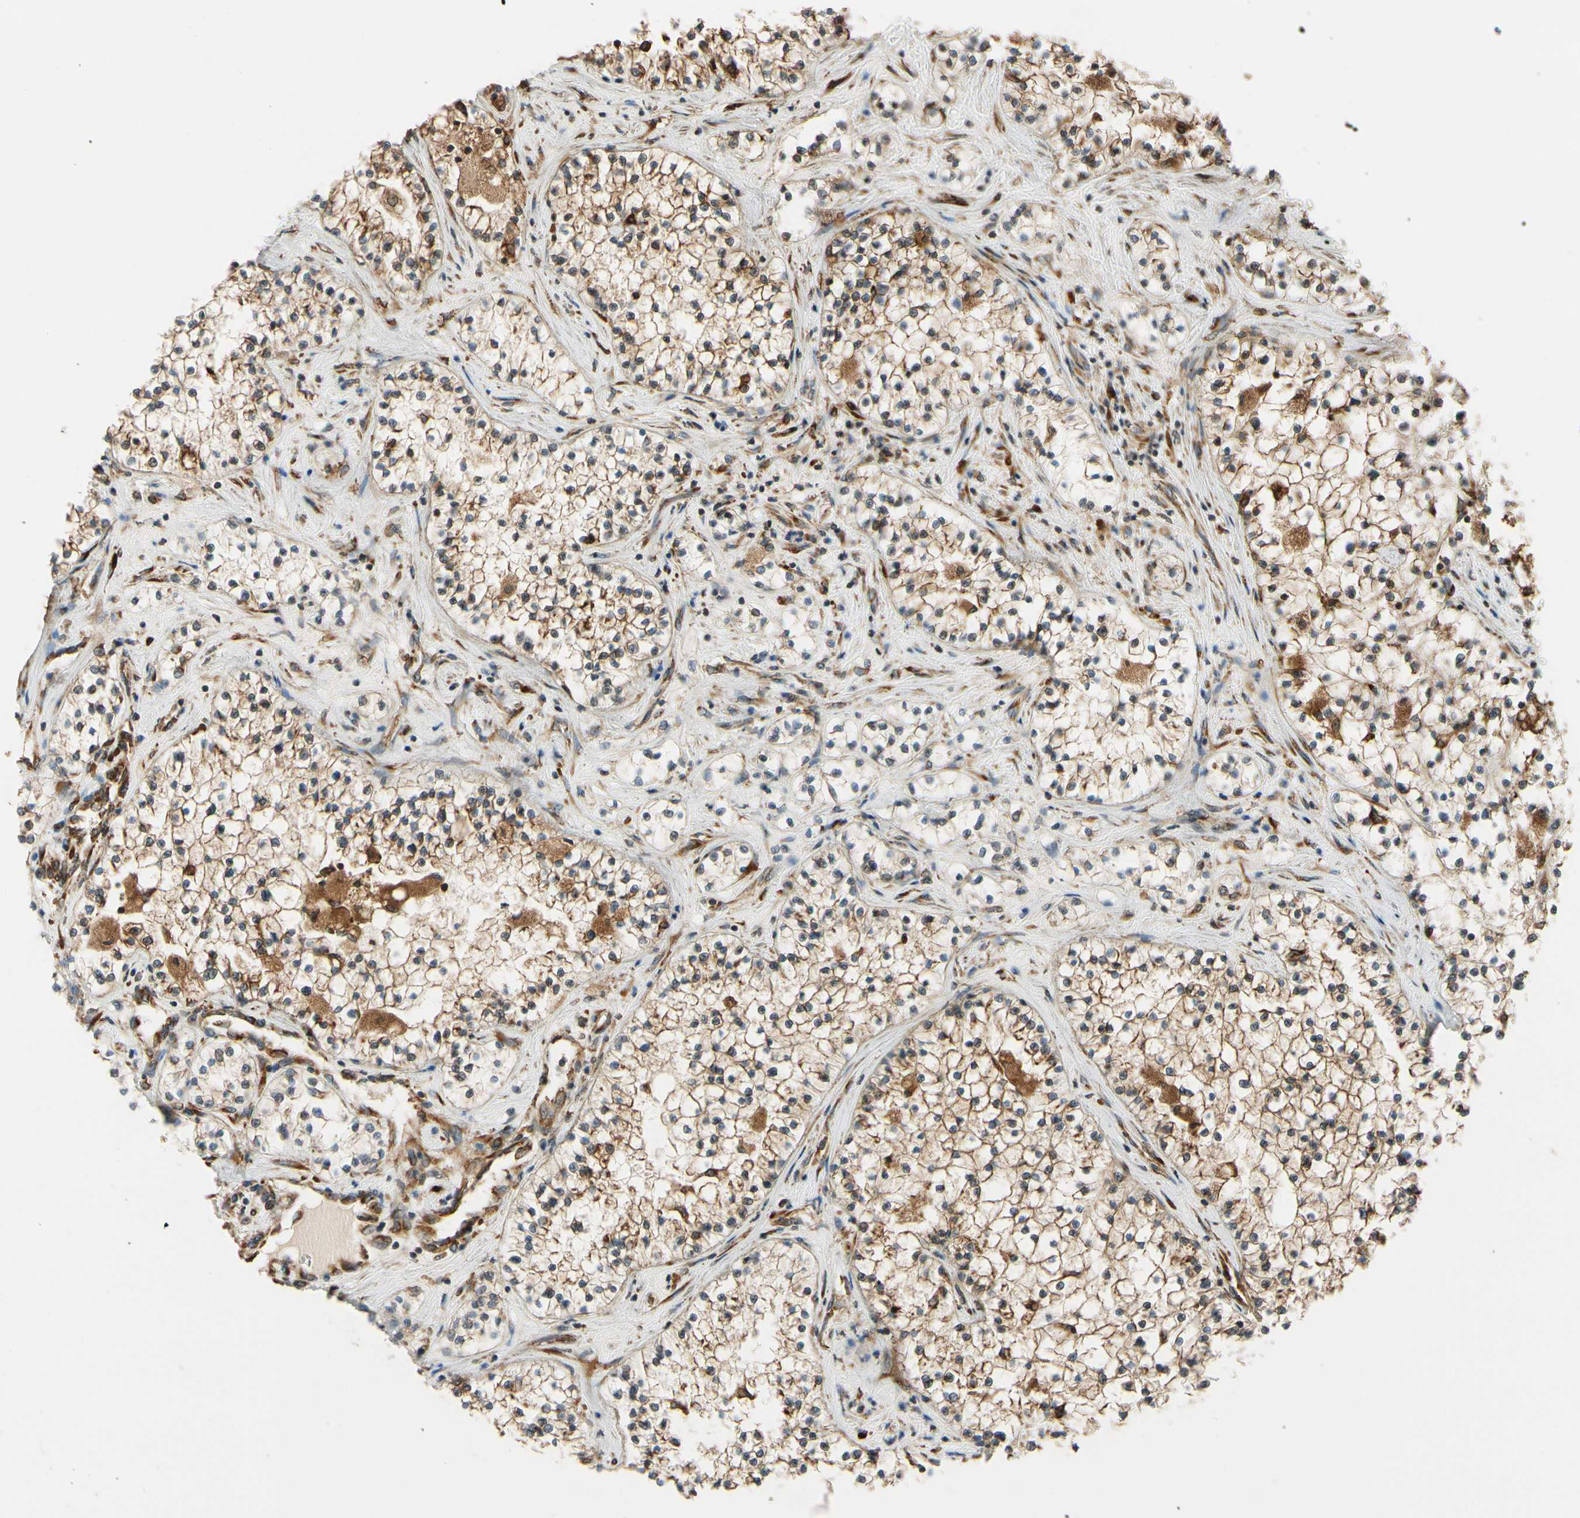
{"staining": {"intensity": "moderate", "quantity": "<25%", "location": "cytoplasmic/membranous"}, "tissue": "renal cancer", "cell_type": "Tumor cells", "image_type": "cancer", "snomed": [{"axis": "morphology", "description": "Adenocarcinoma, NOS"}, {"axis": "topography", "description": "Kidney"}], "caption": "Brown immunohistochemical staining in renal cancer exhibits moderate cytoplasmic/membranous positivity in about <25% of tumor cells.", "gene": "RPN2", "patient": {"sex": "male", "age": 68}}